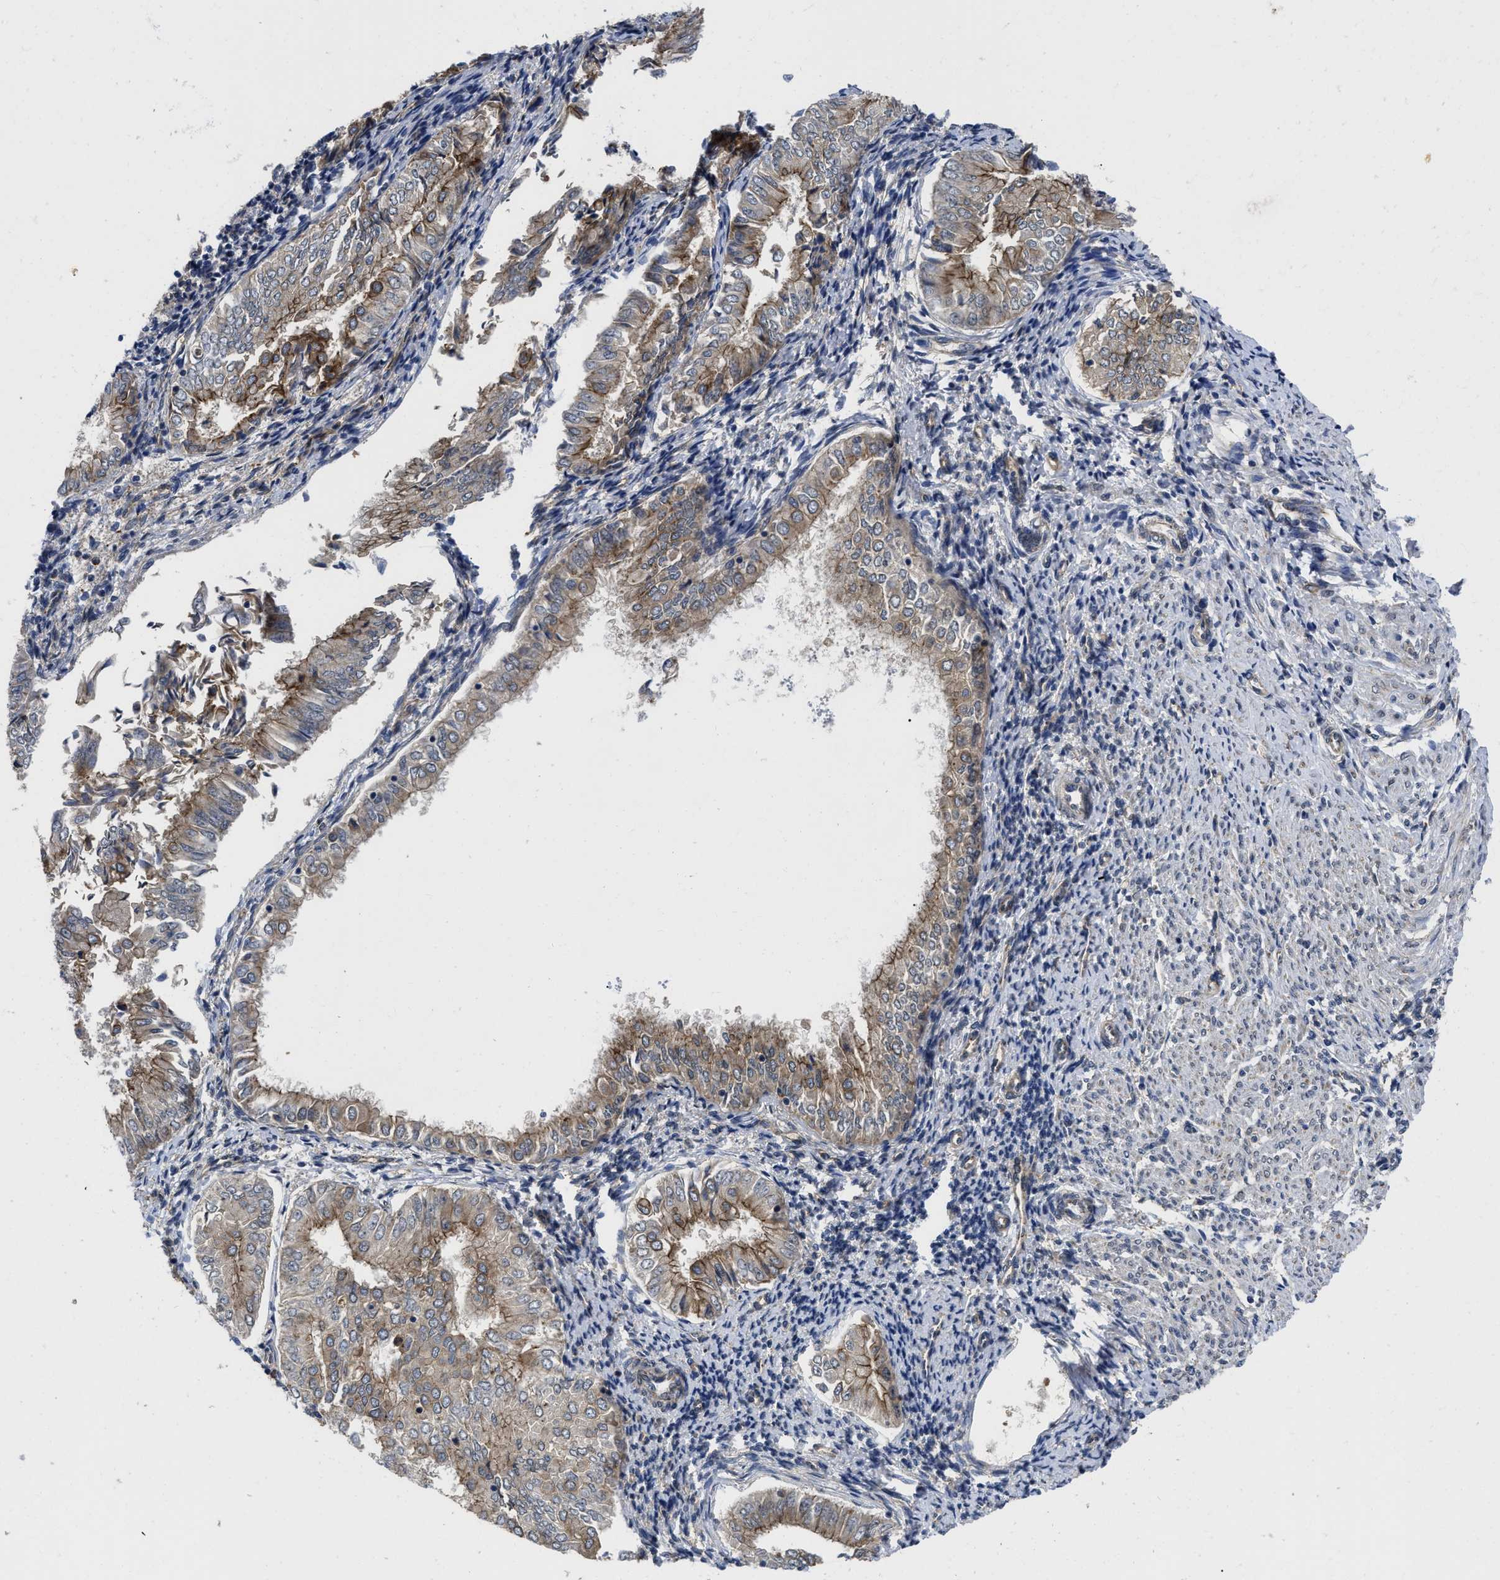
{"staining": {"intensity": "moderate", "quantity": ">75%", "location": "cytoplasmic/membranous"}, "tissue": "endometrial cancer", "cell_type": "Tumor cells", "image_type": "cancer", "snomed": [{"axis": "morphology", "description": "Adenocarcinoma, NOS"}, {"axis": "topography", "description": "Endometrium"}], "caption": "Protein analysis of endometrial cancer tissue demonstrates moderate cytoplasmic/membranous positivity in approximately >75% of tumor cells. (DAB IHC, brown staining for protein, blue staining for nuclei).", "gene": "PKD2", "patient": {"sex": "female", "age": 53}}